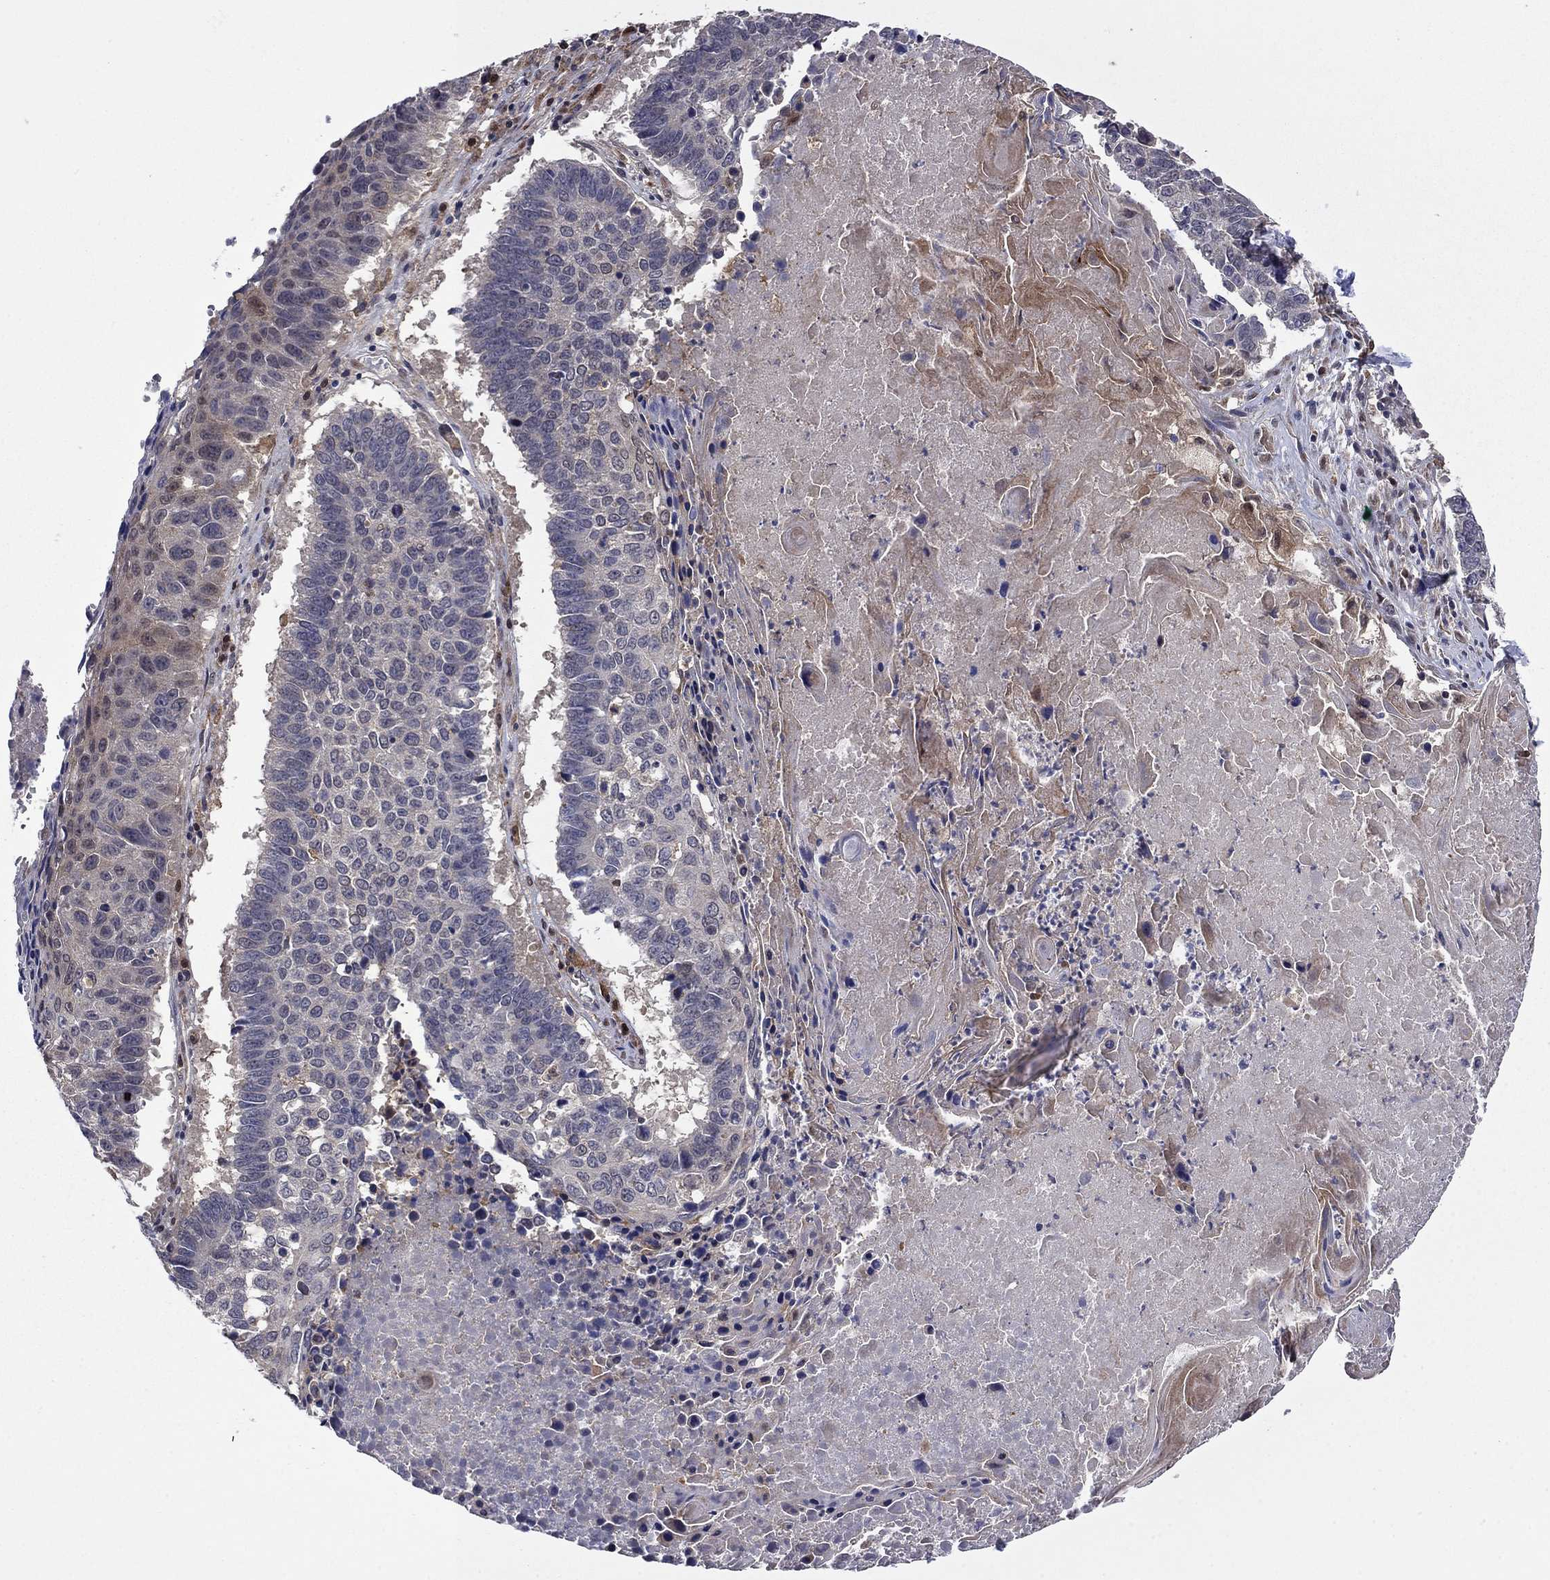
{"staining": {"intensity": "negative", "quantity": "none", "location": "none"}, "tissue": "lung cancer", "cell_type": "Tumor cells", "image_type": "cancer", "snomed": [{"axis": "morphology", "description": "Squamous cell carcinoma, NOS"}, {"axis": "topography", "description": "Lung"}], "caption": "A photomicrograph of human lung cancer is negative for staining in tumor cells.", "gene": "TPMT", "patient": {"sex": "male", "age": 73}}